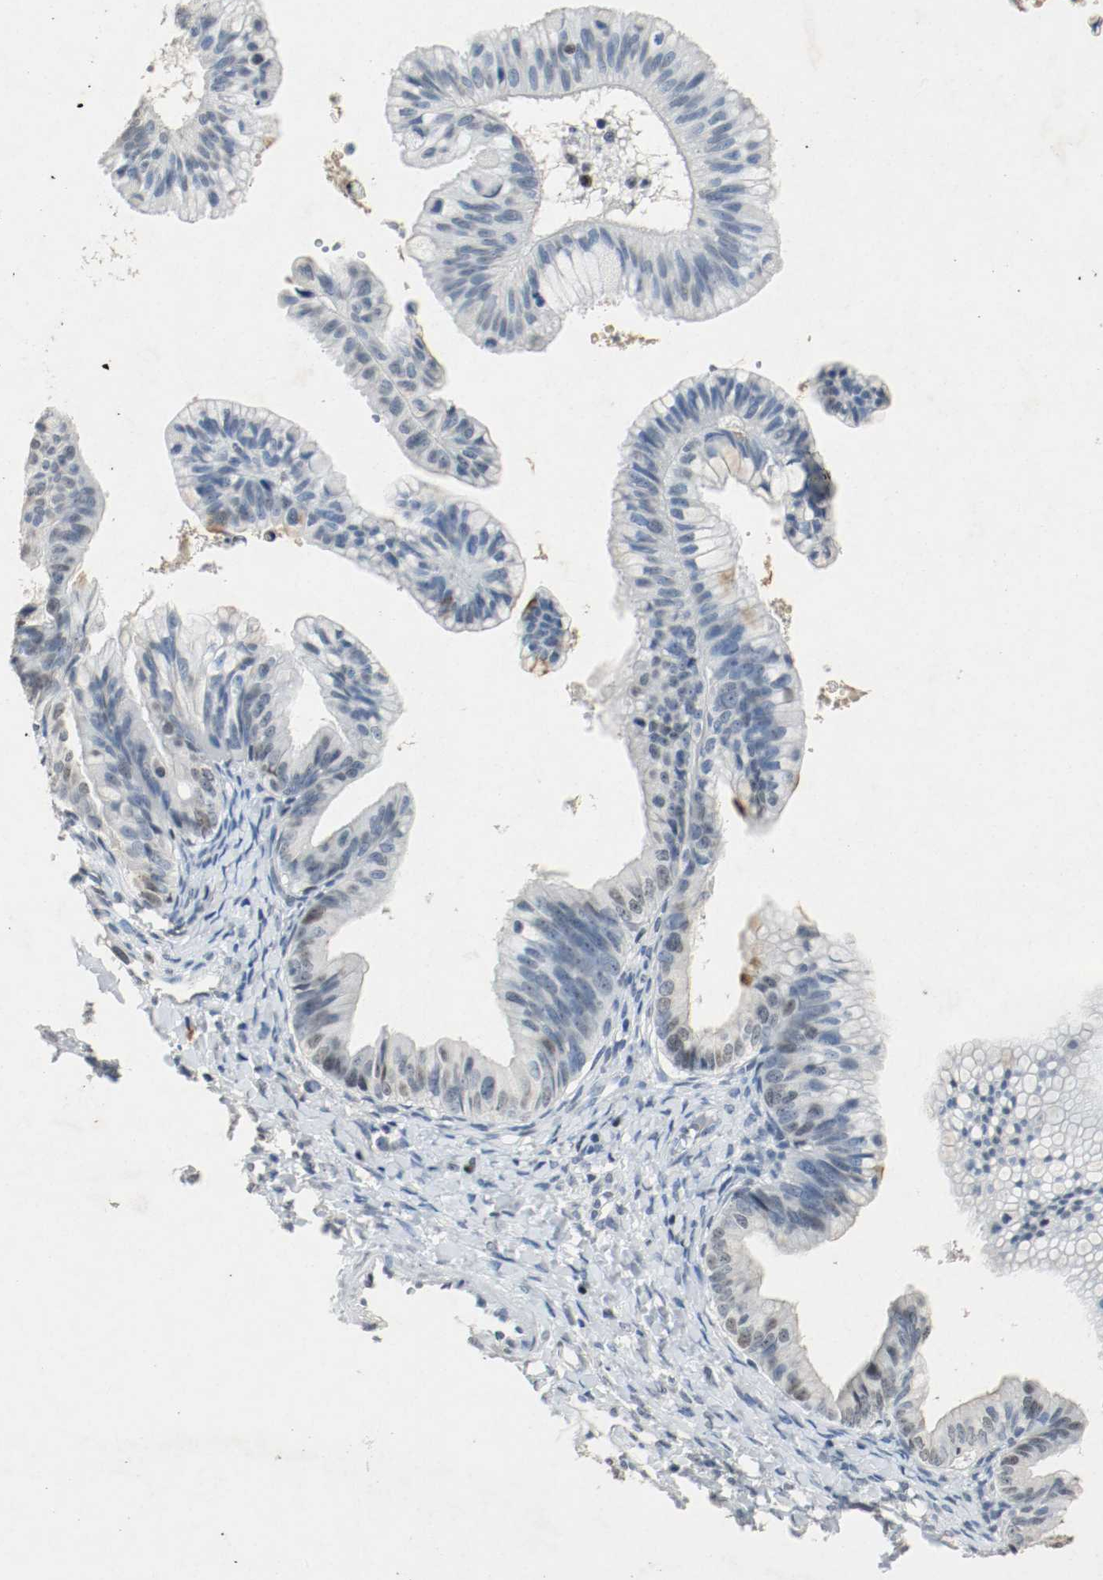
{"staining": {"intensity": "moderate", "quantity": "<25%", "location": "nuclear"}, "tissue": "ovarian cancer", "cell_type": "Tumor cells", "image_type": "cancer", "snomed": [{"axis": "morphology", "description": "Cystadenocarcinoma, mucinous, NOS"}, {"axis": "topography", "description": "Ovary"}], "caption": "This is an image of immunohistochemistry staining of ovarian mucinous cystadenocarcinoma, which shows moderate staining in the nuclear of tumor cells.", "gene": "DNMT1", "patient": {"sex": "female", "age": 36}}